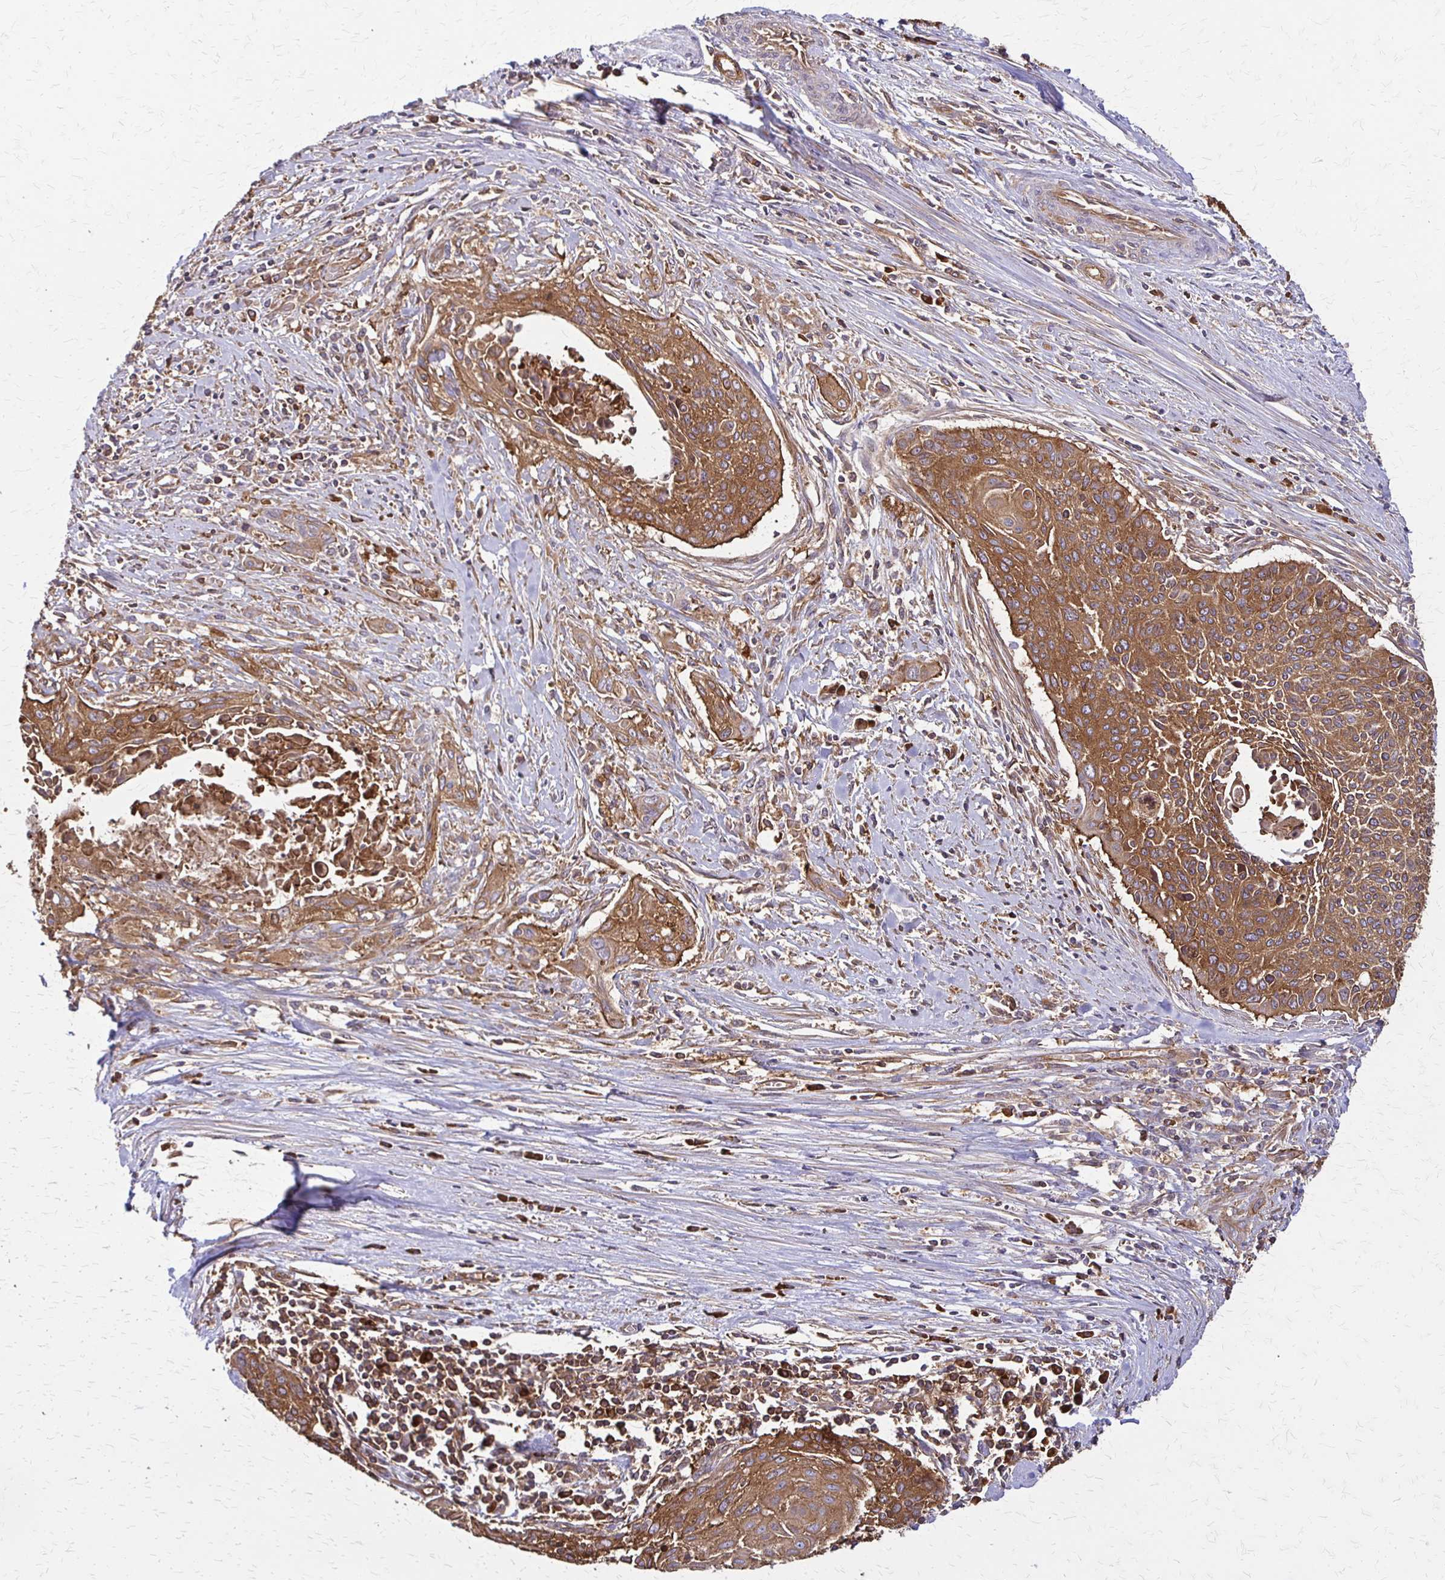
{"staining": {"intensity": "moderate", "quantity": ">75%", "location": "cytoplasmic/membranous"}, "tissue": "cervical cancer", "cell_type": "Tumor cells", "image_type": "cancer", "snomed": [{"axis": "morphology", "description": "Squamous cell carcinoma, NOS"}, {"axis": "topography", "description": "Cervix"}], "caption": "Cervical cancer (squamous cell carcinoma) was stained to show a protein in brown. There is medium levels of moderate cytoplasmic/membranous expression in approximately >75% of tumor cells. The staining is performed using DAB (3,3'-diaminobenzidine) brown chromogen to label protein expression. The nuclei are counter-stained blue using hematoxylin.", "gene": "EEF2", "patient": {"sex": "female", "age": 55}}